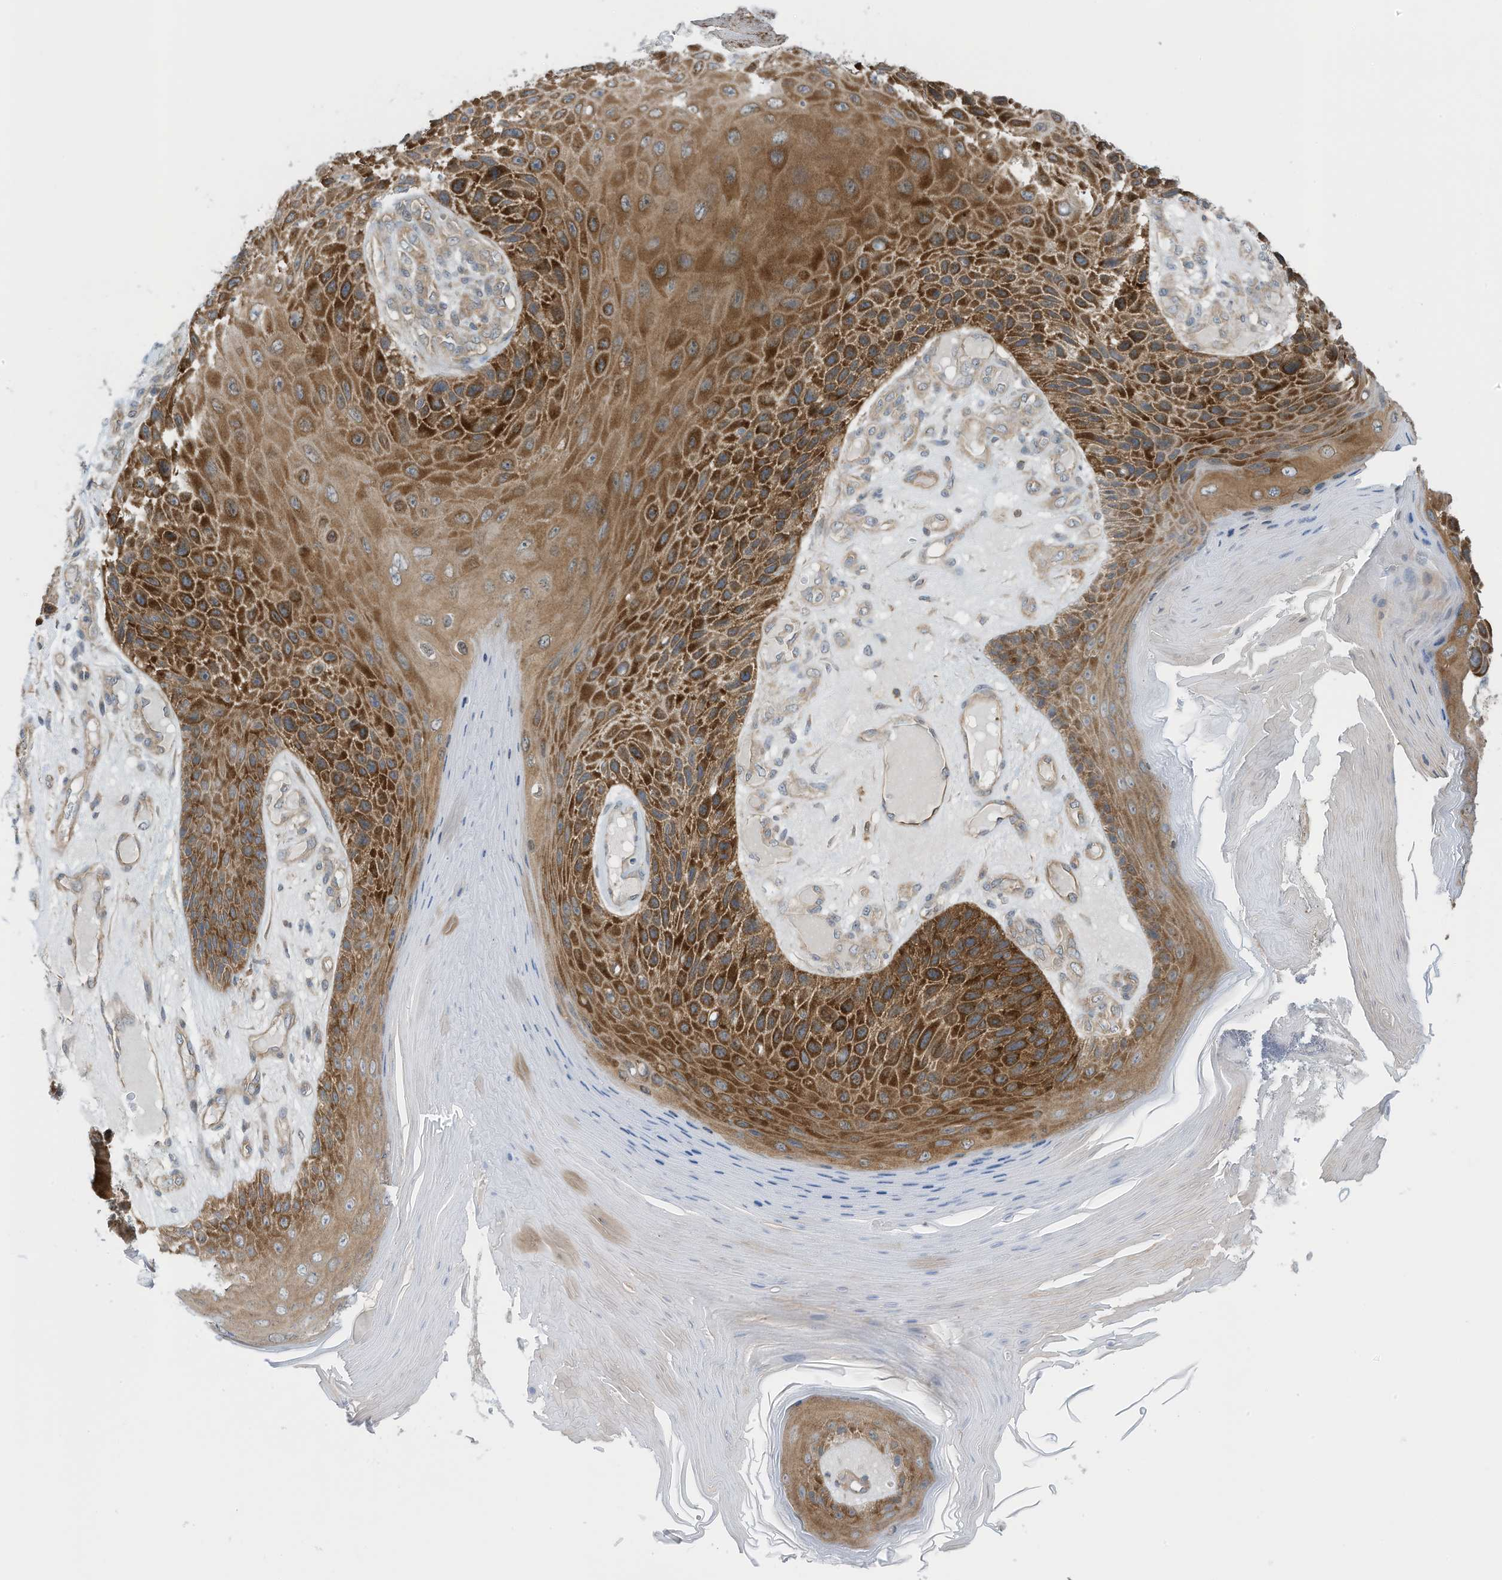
{"staining": {"intensity": "strong", "quantity": ">75%", "location": "cytoplasmic/membranous"}, "tissue": "skin cancer", "cell_type": "Tumor cells", "image_type": "cancer", "snomed": [{"axis": "morphology", "description": "Squamous cell carcinoma, NOS"}, {"axis": "topography", "description": "Skin"}], "caption": "The image shows staining of skin squamous cell carcinoma, revealing strong cytoplasmic/membranous protein staining (brown color) within tumor cells.", "gene": "REPS1", "patient": {"sex": "female", "age": 88}}